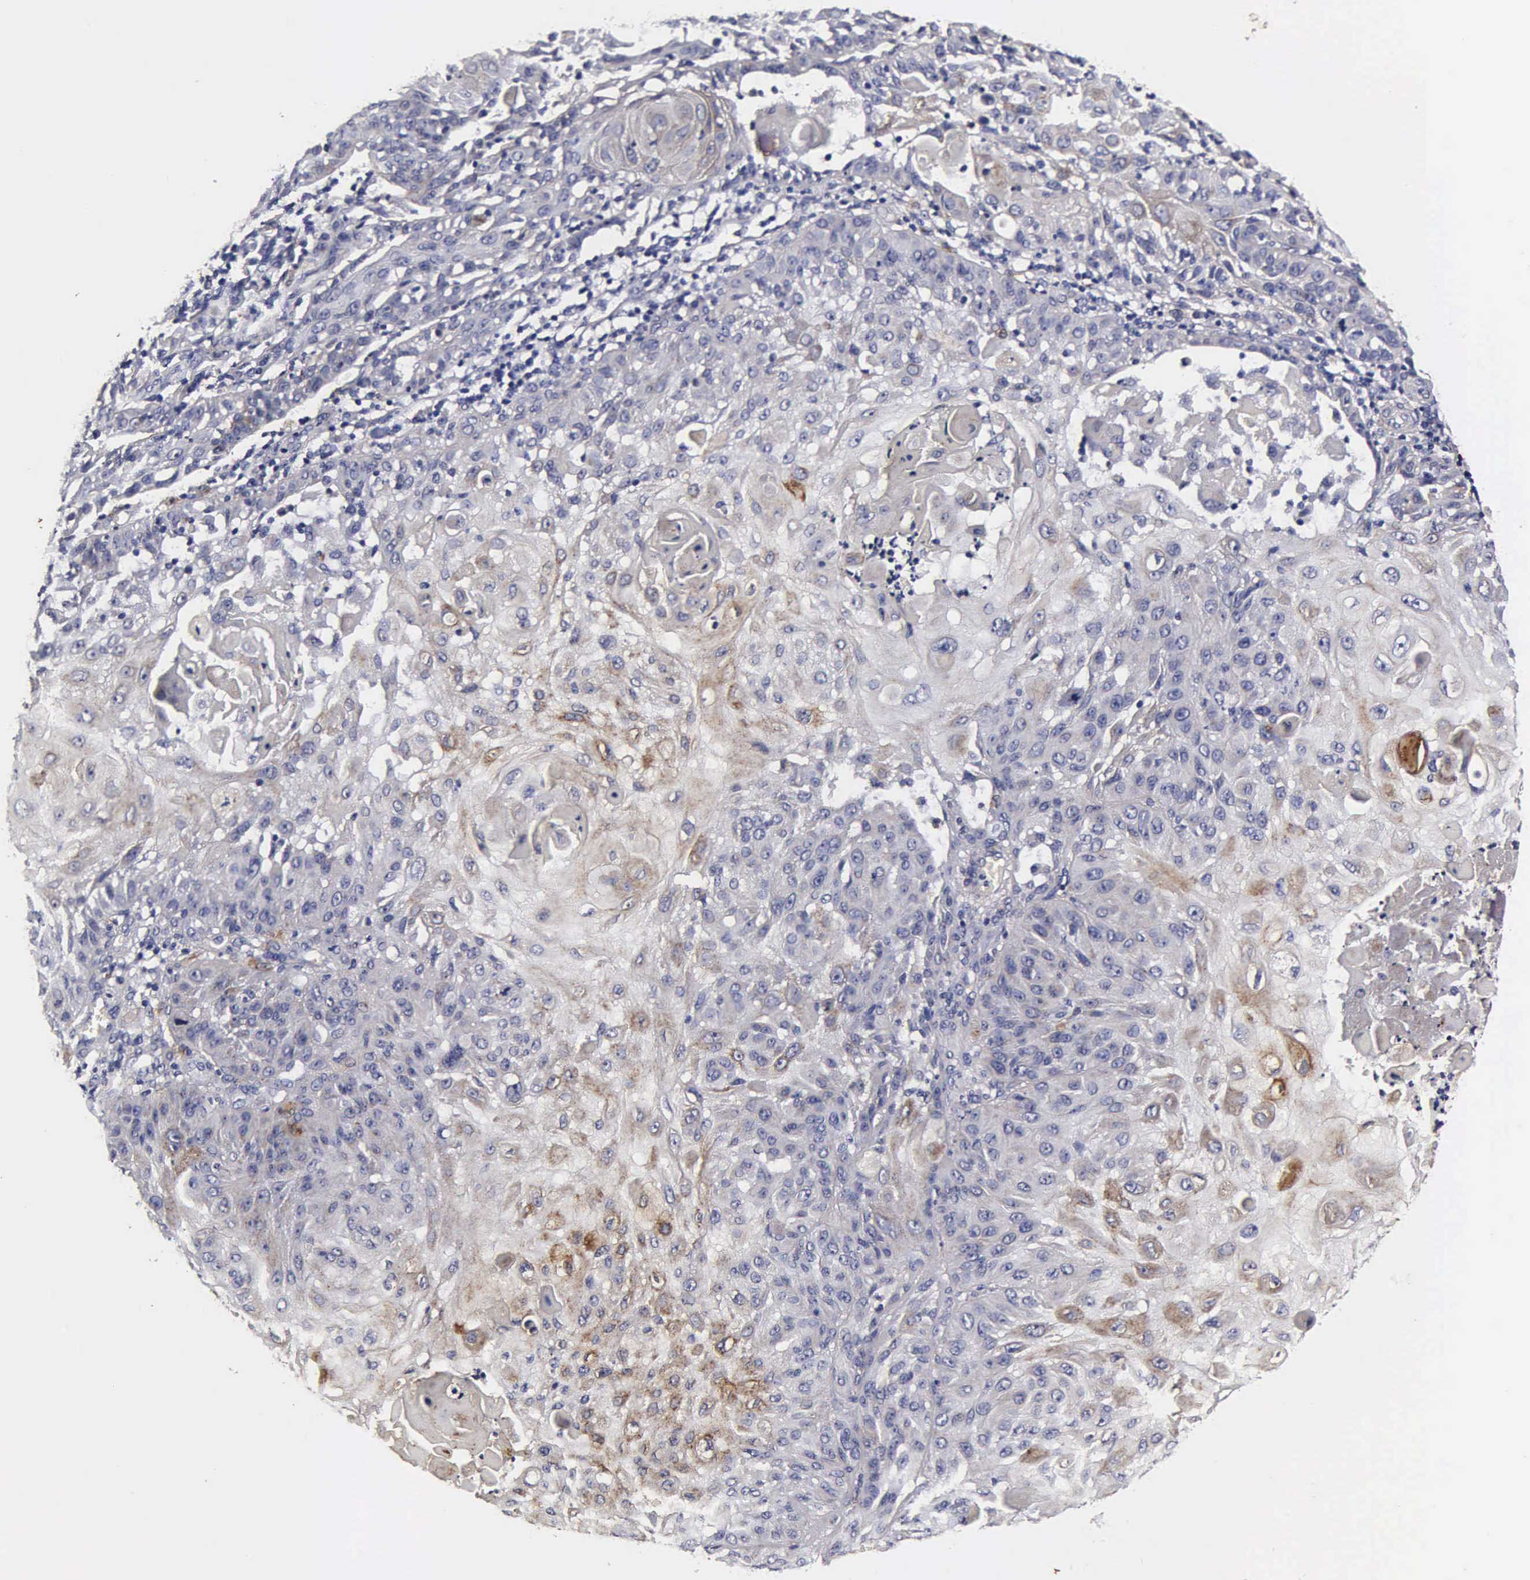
{"staining": {"intensity": "weak", "quantity": "25%-75%", "location": "cytoplasmic/membranous"}, "tissue": "skin cancer", "cell_type": "Tumor cells", "image_type": "cancer", "snomed": [{"axis": "morphology", "description": "Squamous cell carcinoma, NOS"}, {"axis": "topography", "description": "Skin"}], "caption": "Brown immunohistochemical staining in skin cancer reveals weak cytoplasmic/membranous expression in approximately 25%-75% of tumor cells.", "gene": "CST3", "patient": {"sex": "female", "age": 89}}